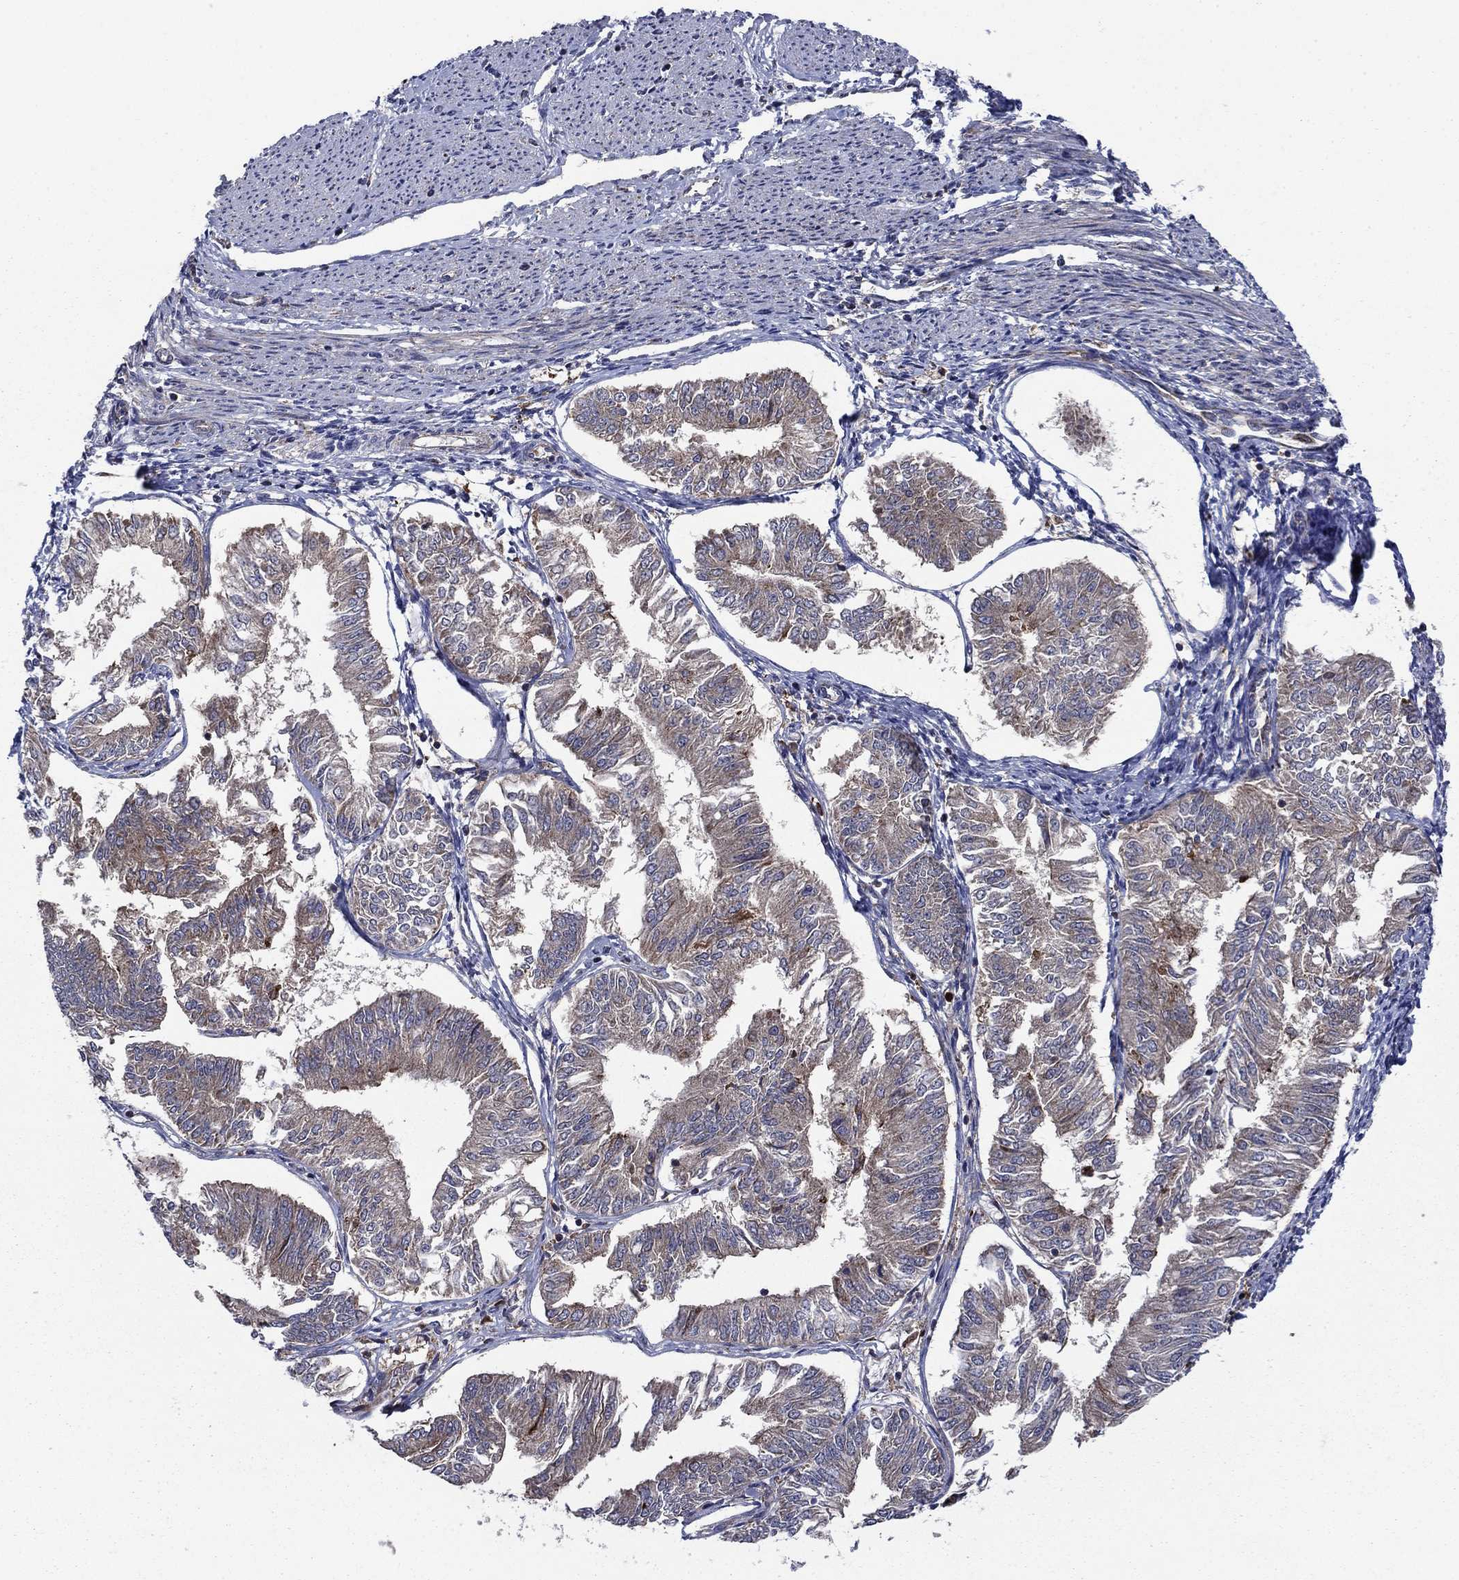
{"staining": {"intensity": "moderate", "quantity": "<25%", "location": "cytoplasmic/membranous"}, "tissue": "endometrial cancer", "cell_type": "Tumor cells", "image_type": "cancer", "snomed": [{"axis": "morphology", "description": "Adenocarcinoma, NOS"}, {"axis": "topography", "description": "Endometrium"}], "caption": "Immunohistochemical staining of human endometrial adenocarcinoma shows low levels of moderate cytoplasmic/membranous protein positivity in approximately <25% of tumor cells. (Stains: DAB in brown, nuclei in blue, Microscopy: brightfield microscopy at high magnification).", "gene": "RNF19B", "patient": {"sex": "female", "age": 58}}